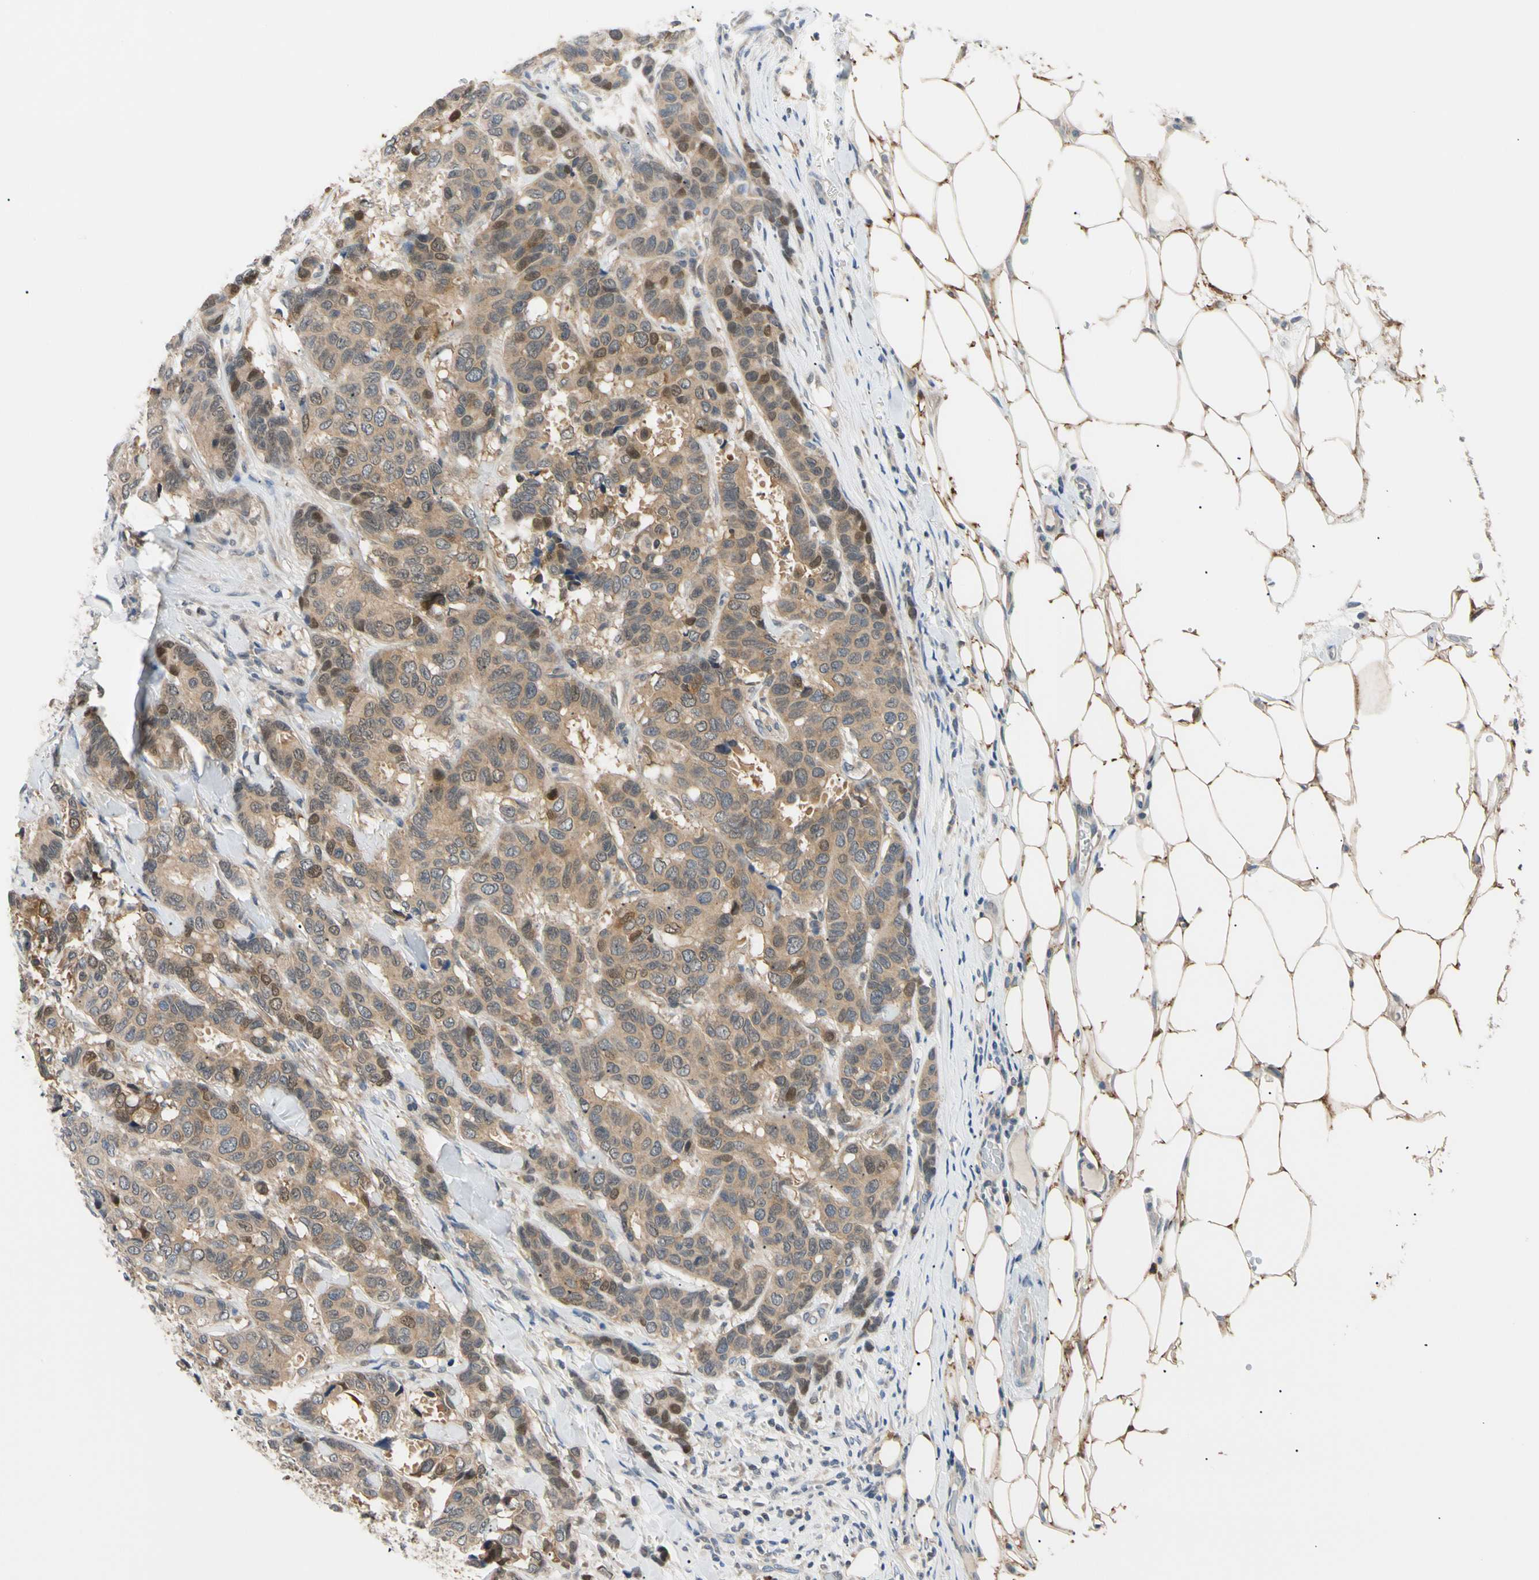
{"staining": {"intensity": "moderate", "quantity": ">75%", "location": "cytoplasmic/membranous"}, "tissue": "breast cancer", "cell_type": "Tumor cells", "image_type": "cancer", "snomed": [{"axis": "morphology", "description": "Duct carcinoma"}, {"axis": "topography", "description": "Breast"}], "caption": "Human invasive ductal carcinoma (breast) stained for a protein (brown) shows moderate cytoplasmic/membranous positive positivity in approximately >75% of tumor cells.", "gene": "SEC23B", "patient": {"sex": "female", "age": 87}}